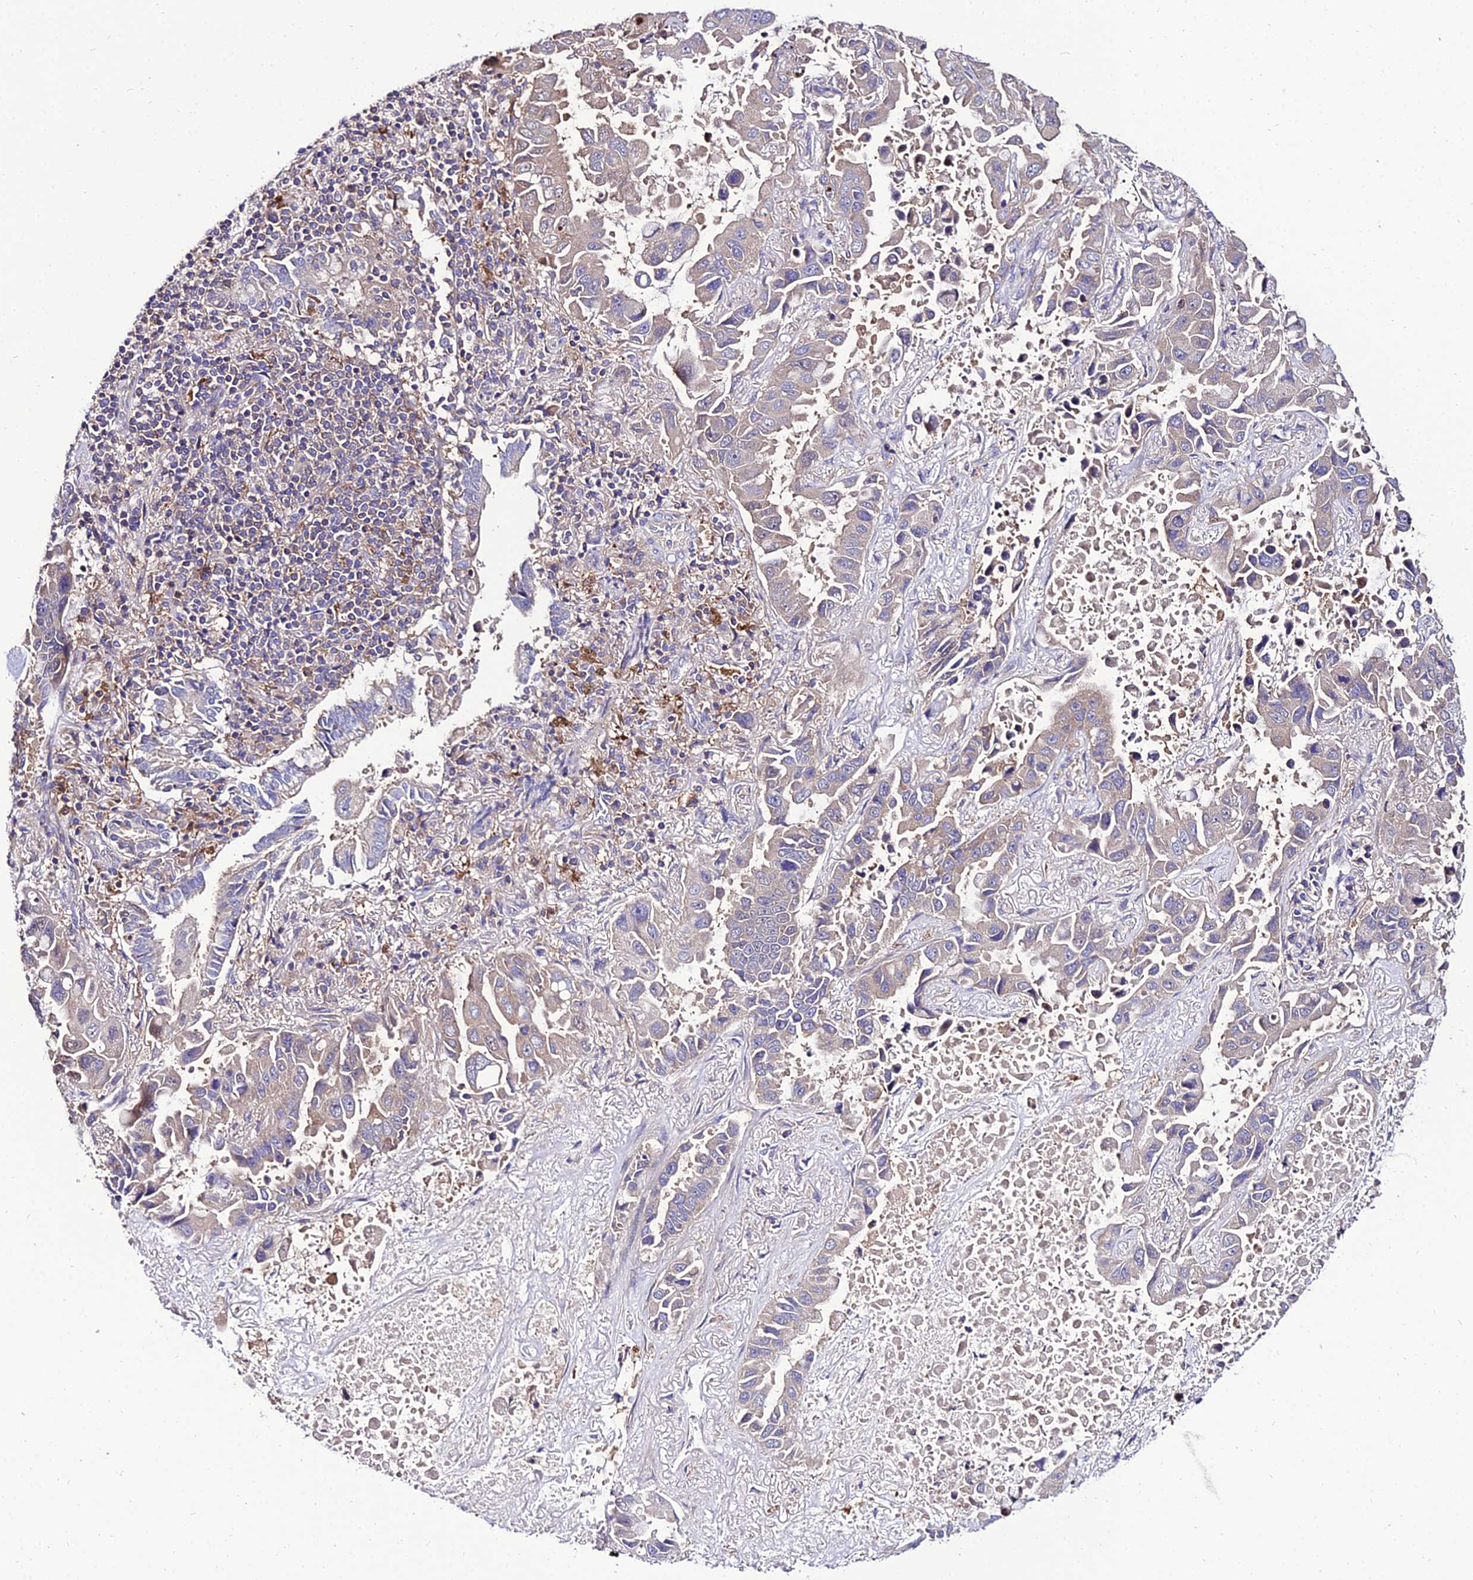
{"staining": {"intensity": "weak", "quantity": "<25%", "location": "cytoplasmic/membranous"}, "tissue": "lung cancer", "cell_type": "Tumor cells", "image_type": "cancer", "snomed": [{"axis": "morphology", "description": "Adenocarcinoma, NOS"}, {"axis": "topography", "description": "Lung"}], "caption": "Tumor cells are negative for brown protein staining in lung cancer (adenocarcinoma).", "gene": "C2orf69", "patient": {"sex": "male", "age": 64}}